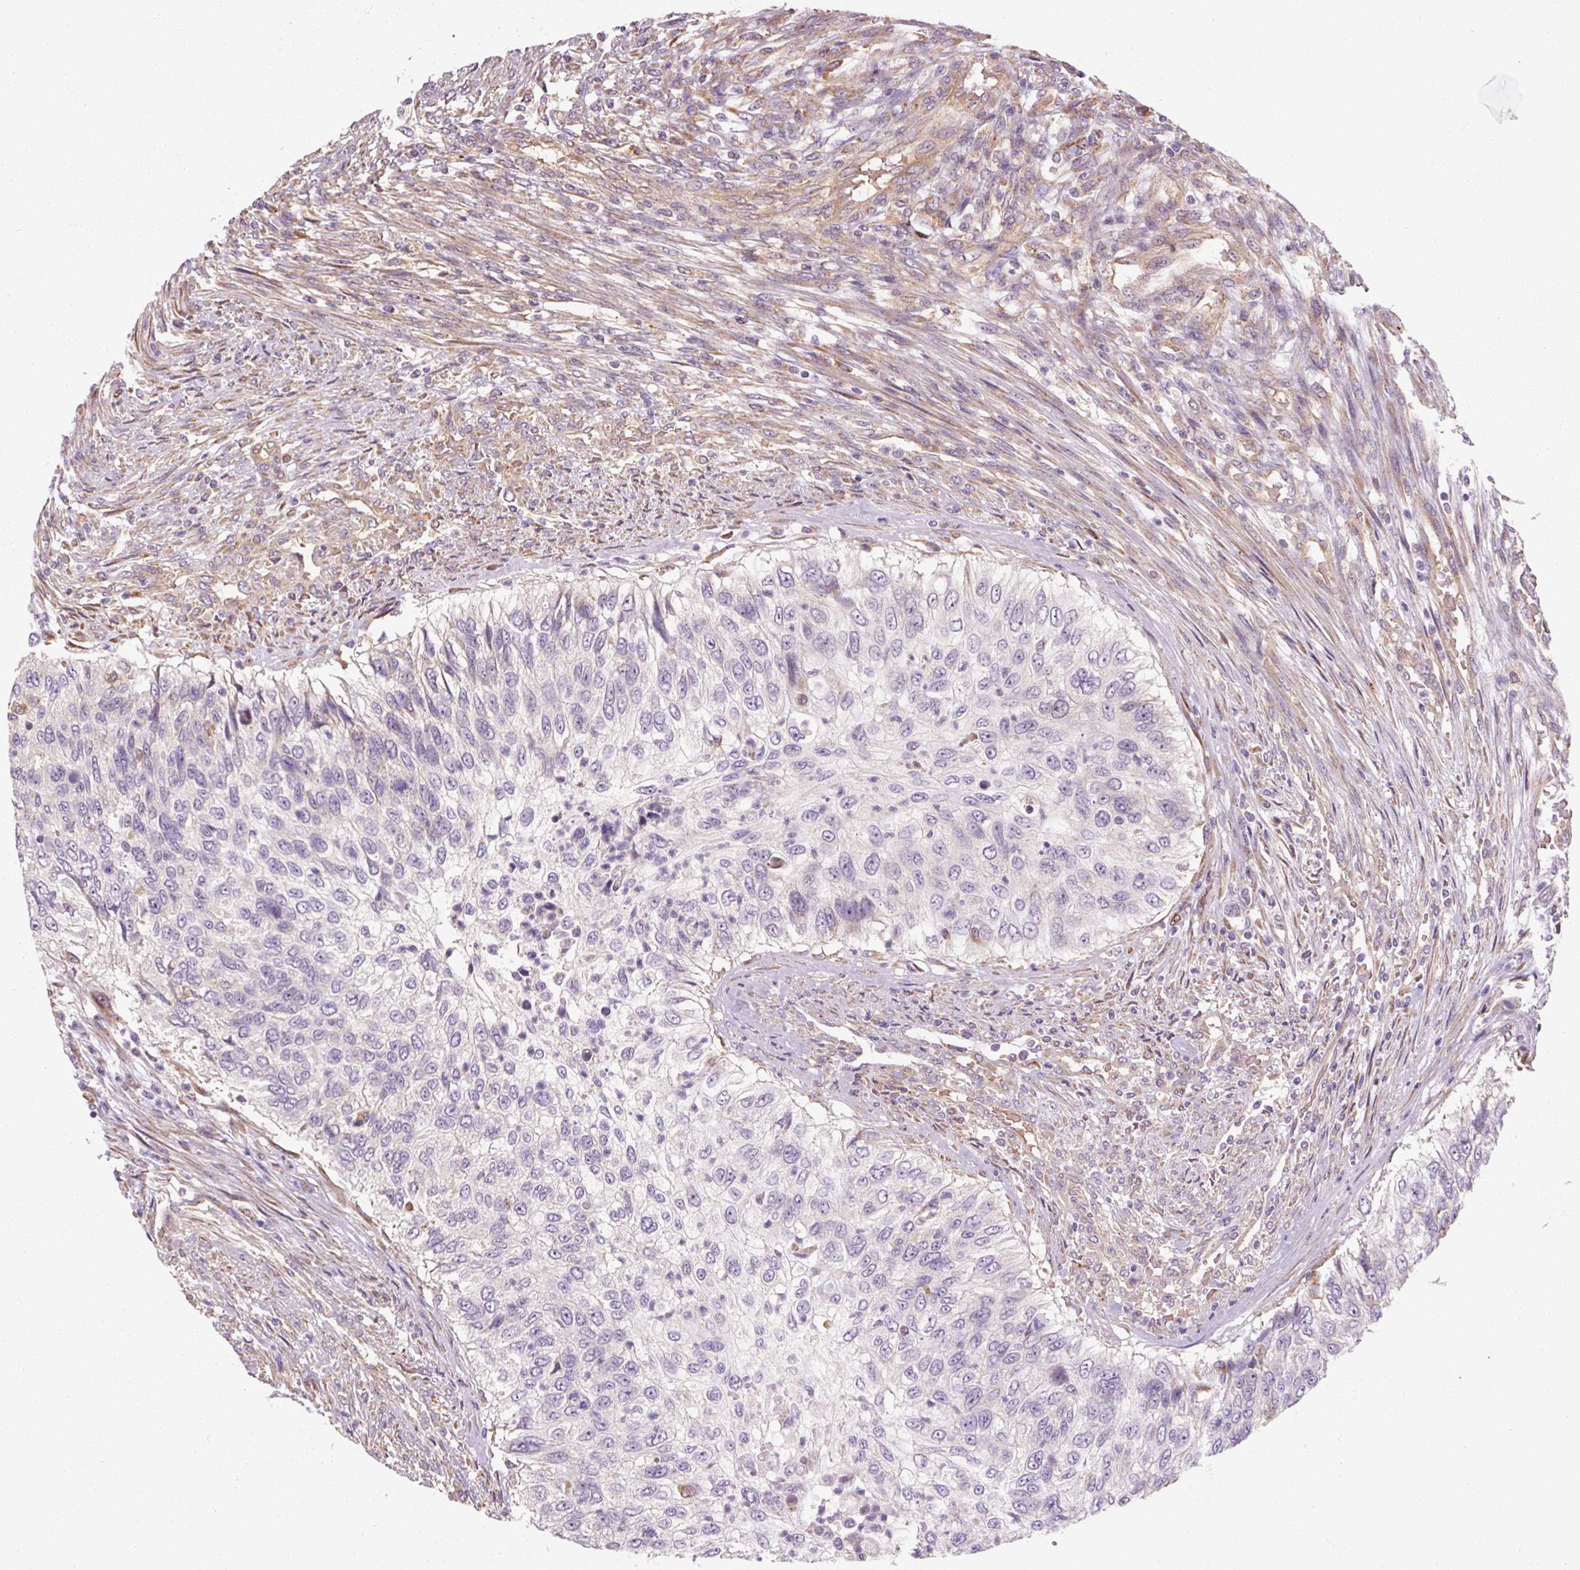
{"staining": {"intensity": "moderate", "quantity": "<25%", "location": "cytoplasmic/membranous"}, "tissue": "urothelial cancer", "cell_type": "Tumor cells", "image_type": "cancer", "snomed": [{"axis": "morphology", "description": "Urothelial carcinoma, High grade"}, {"axis": "topography", "description": "Urinary bladder"}], "caption": "Immunohistochemistry staining of urothelial carcinoma (high-grade), which demonstrates low levels of moderate cytoplasmic/membranous expression in approximately <25% of tumor cells indicating moderate cytoplasmic/membranous protein expression. The staining was performed using DAB (brown) for protein detection and nuclei were counterstained in hematoxylin (blue).", "gene": "TBC1D4", "patient": {"sex": "female", "age": 60}}